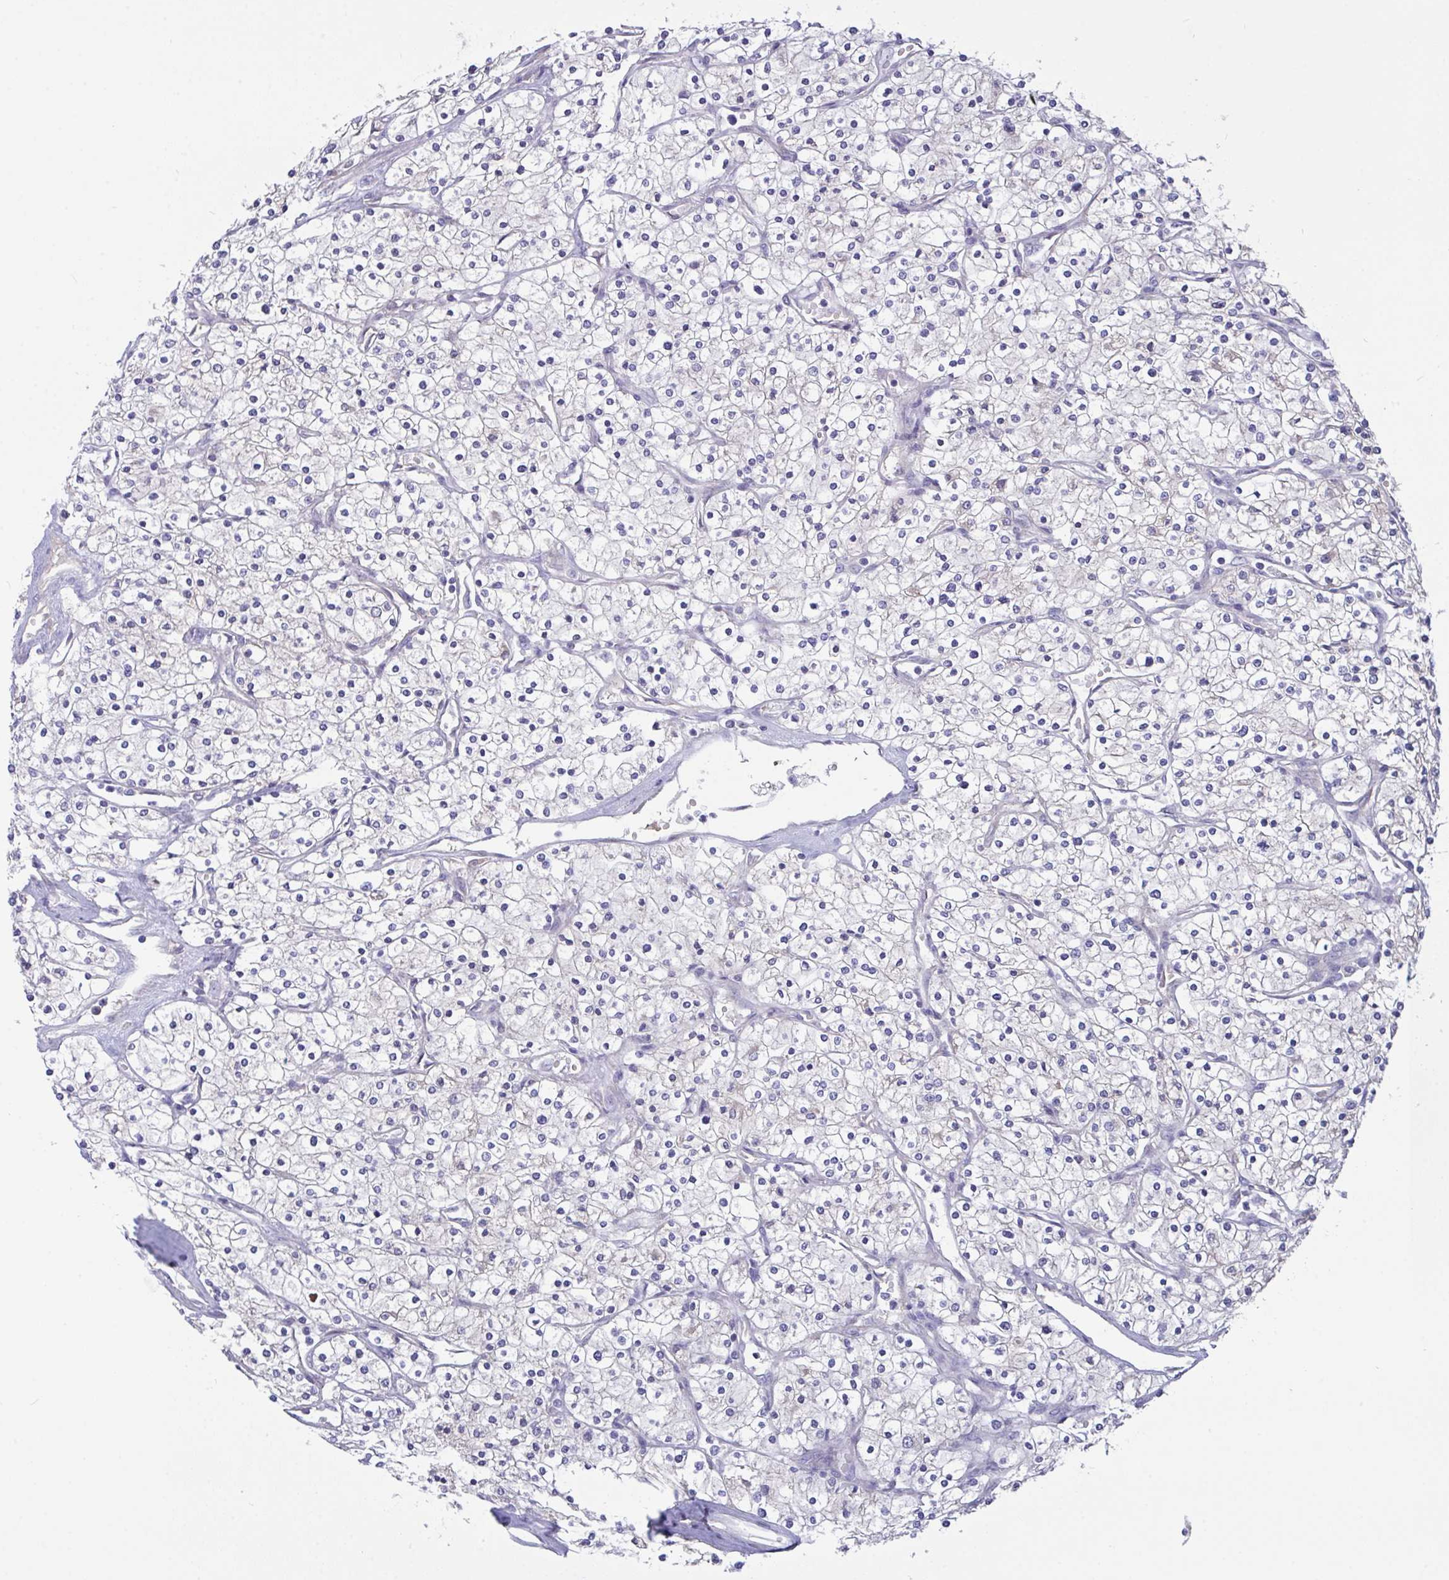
{"staining": {"intensity": "negative", "quantity": "none", "location": "none"}, "tissue": "renal cancer", "cell_type": "Tumor cells", "image_type": "cancer", "snomed": [{"axis": "morphology", "description": "Adenocarcinoma, NOS"}, {"axis": "topography", "description": "Kidney"}], "caption": "A photomicrograph of human adenocarcinoma (renal) is negative for staining in tumor cells. (DAB (3,3'-diaminobenzidine) IHC with hematoxylin counter stain).", "gene": "L3HYPDH", "patient": {"sex": "male", "age": 80}}